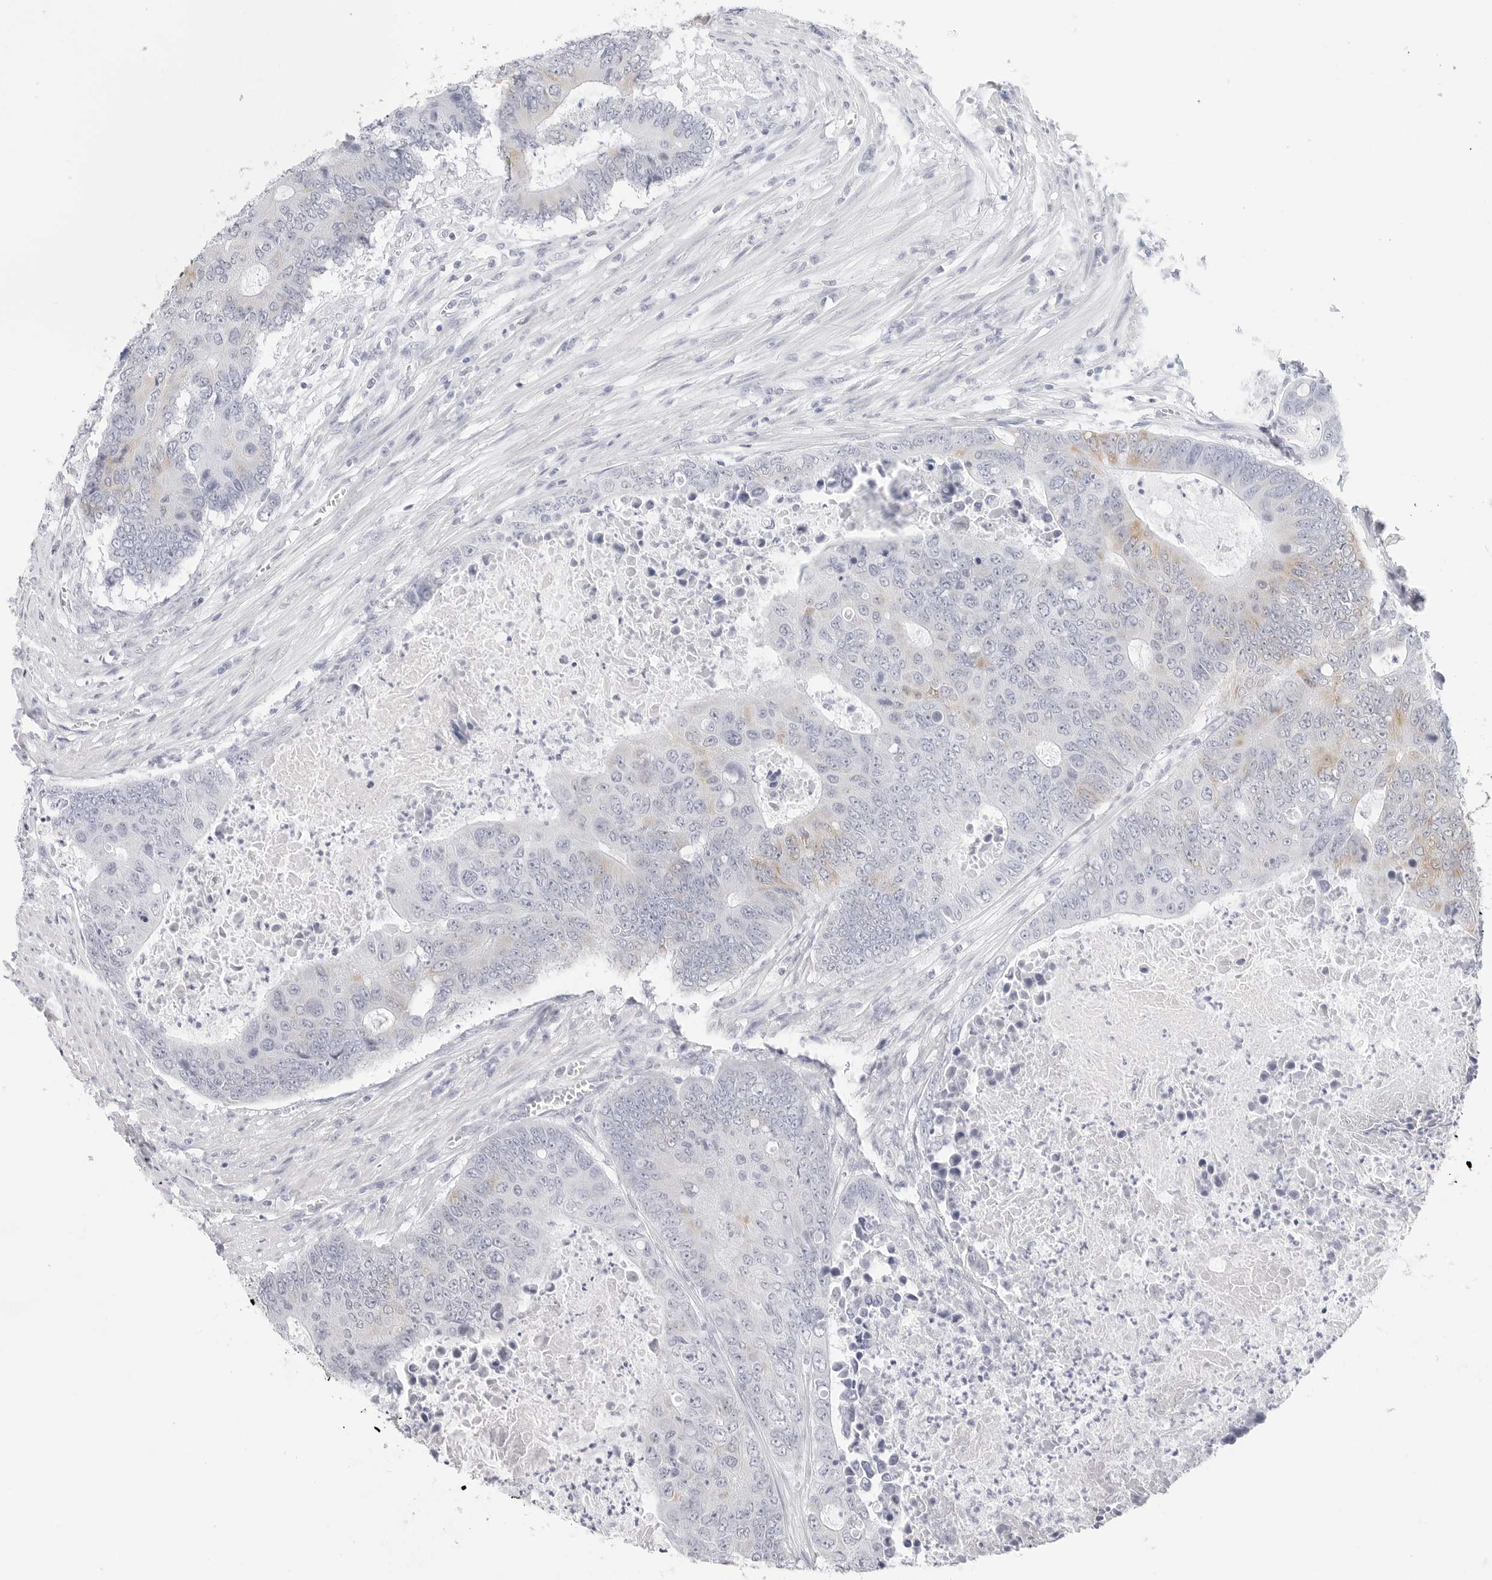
{"staining": {"intensity": "moderate", "quantity": "<25%", "location": "cytoplasmic/membranous"}, "tissue": "colorectal cancer", "cell_type": "Tumor cells", "image_type": "cancer", "snomed": [{"axis": "morphology", "description": "Adenocarcinoma, NOS"}, {"axis": "topography", "description": "Colon"}], "caption": "Protein staining exhibits moderate cytoplasmic/membranous expression in about <25% of tumor cells in colorectal cancer. (Stains: DAB in brown, nuclei in blue, Microscopy: brightfield microscopy at high magnification).", "gene": "HMGCS2", "patient": {"sex": "male", "age": 87}}